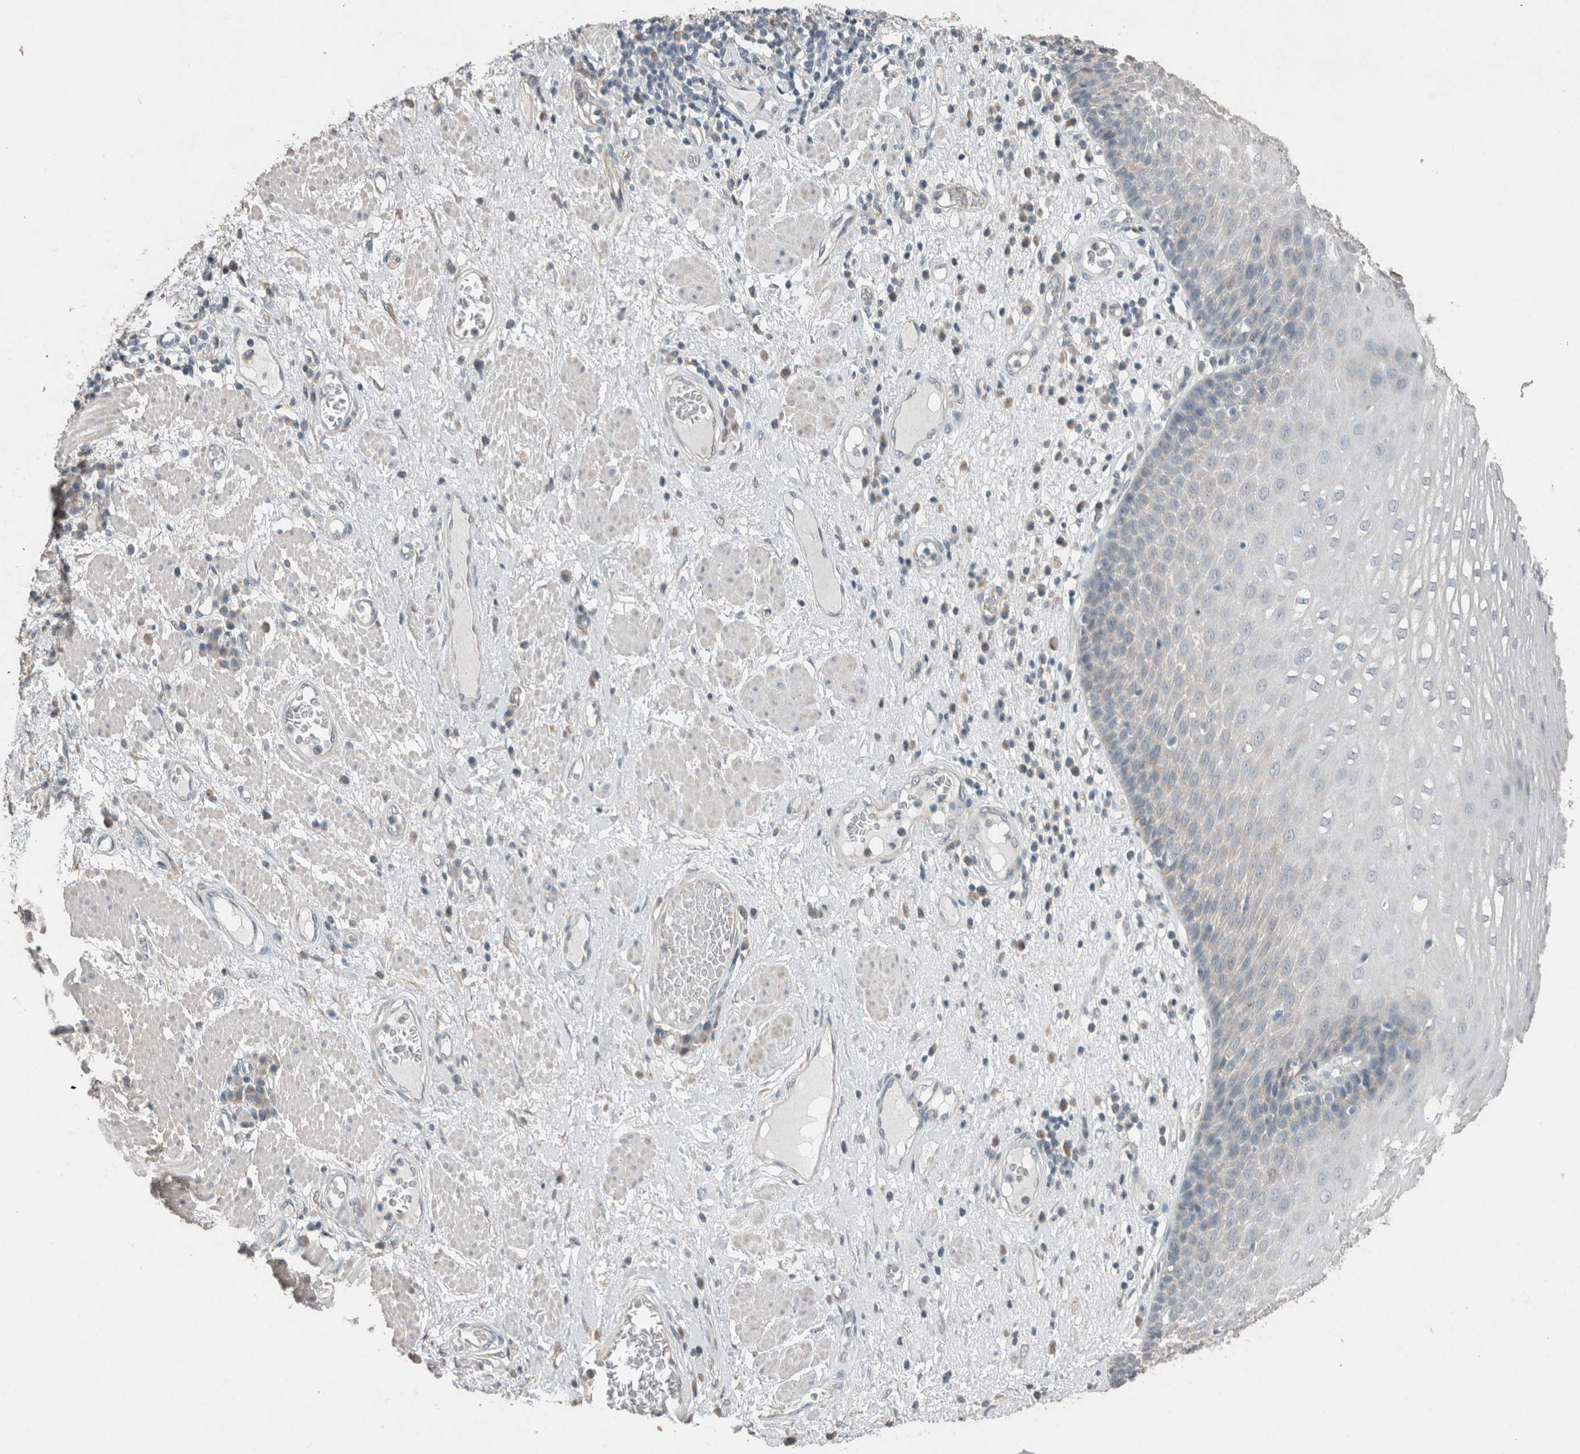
{"staining": {"intensity": "moderate", "quantity": "<25%", "location": "cytoplasmic/membranous"}, "tissue": "esophagus", "cell_type": "Squamous epithelial cells", "image_type": "normal", "snomed": [{"axis": "morphology", "description": "Normal tissue, NOS"}, {"axis": "morphology", "description": "Adenocarcinoma, NOS"}, {"axis": "topography", "description": "Esophagus"}], "caption": "Immunohistochemistry (DAB (3,3'-diaminobenzidine)) staining of unremarkable human esophagus displays moderate cytoplasmic/membranous protein expression in approximately <25% of squamous epithelial cells. Using DAB (3,3'-diaminobenzidine) (brown) and hematoxylin (blue) stains, captured at high magnification using brightfield microscopy.", "gene": "ACVR2B", "patient": {"sex": "male", "age": 62}}